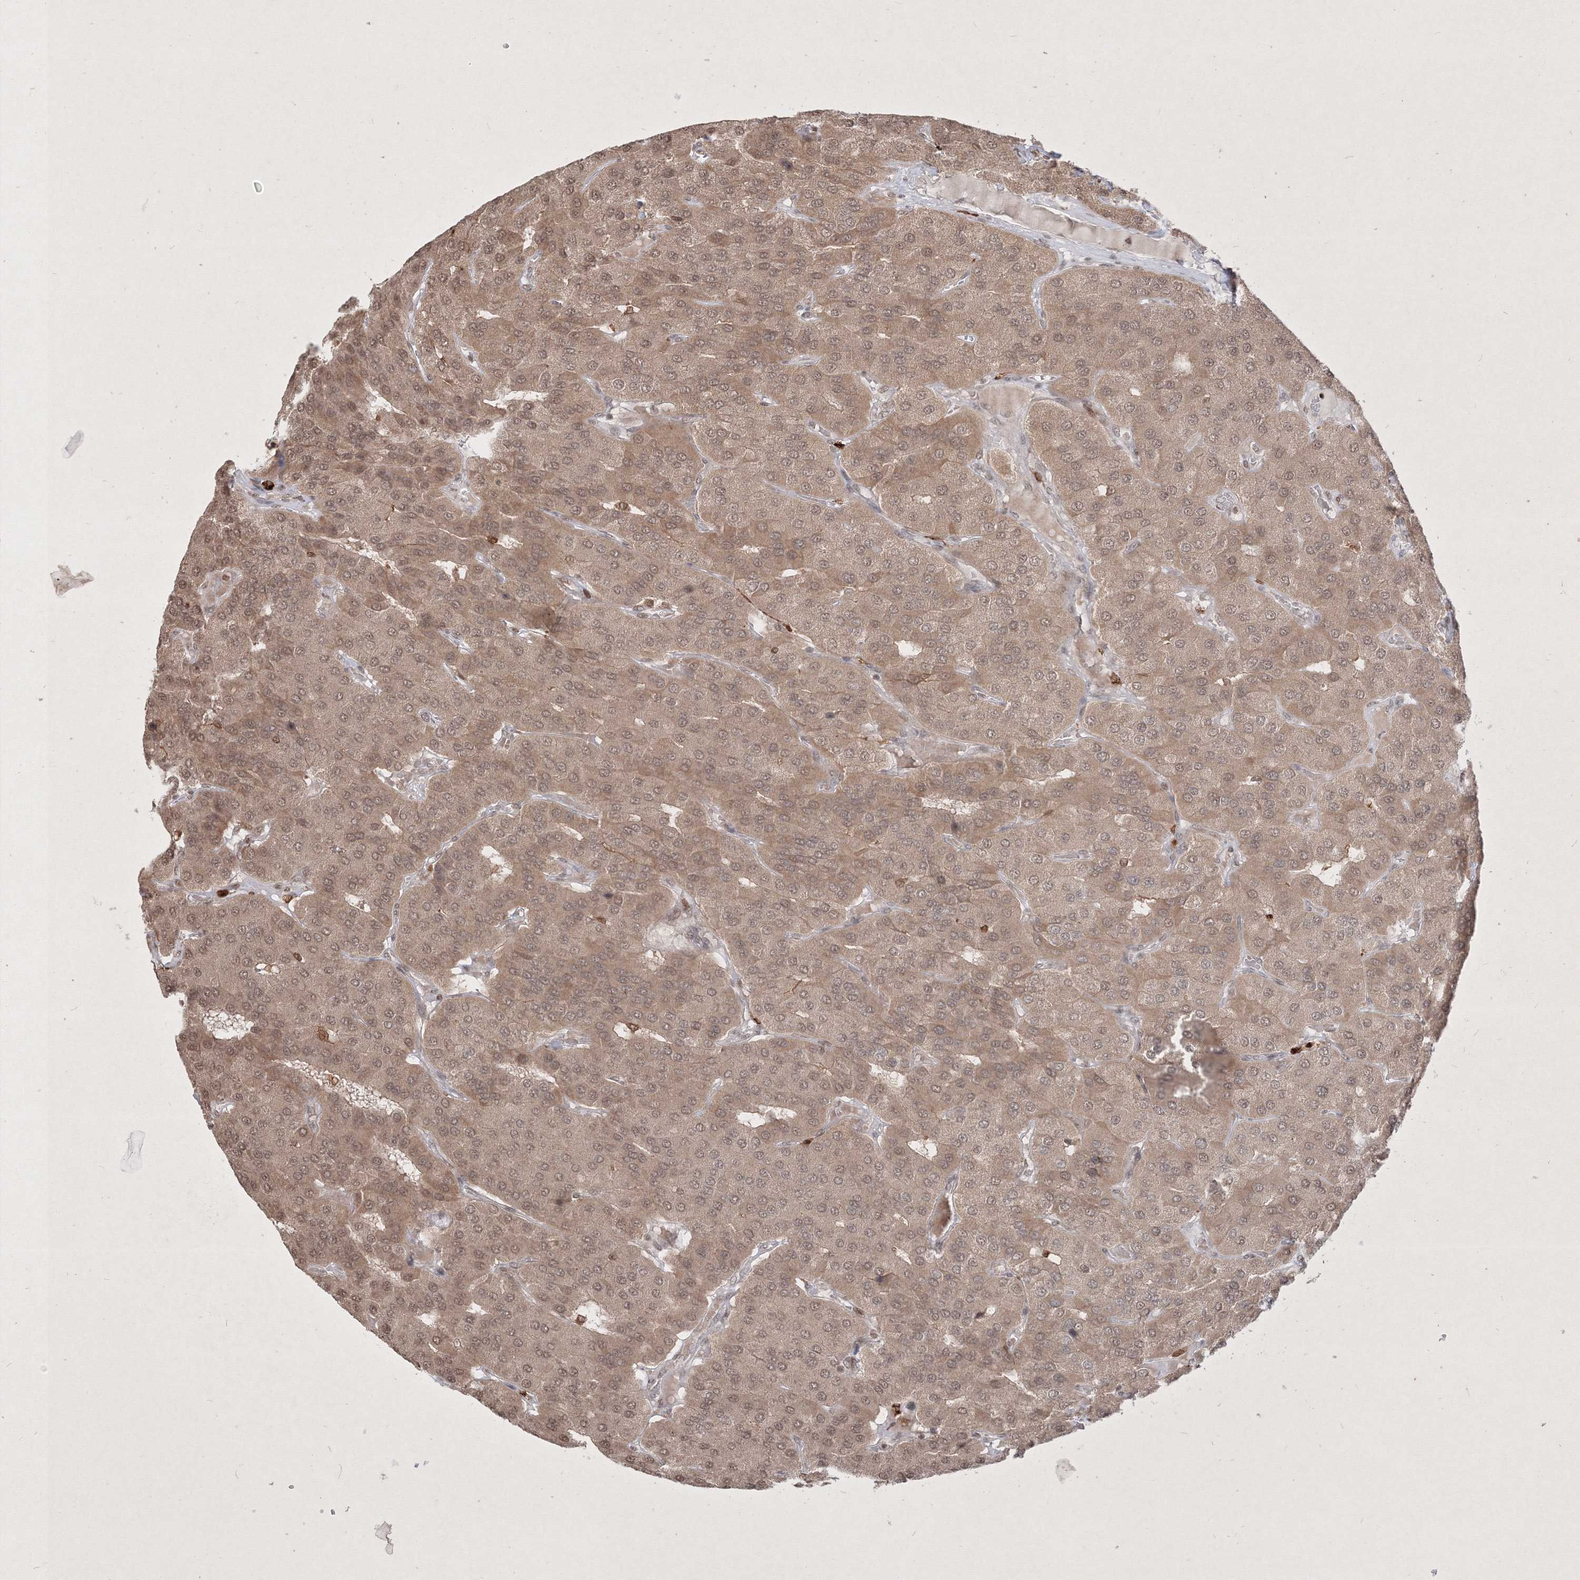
{"staining": {"intensity": "weak", "quantity": ">75%", "location": "cytoplasmic/membranous,nuclear"}, "tissue": "parathyroid gland", "cell_type": "Glandular cells", "image_type": "normal", "snomed": [{"axis": "morphology", "description": "Normal tissue, NOS"}, {"axis": "morphology", "description": "Adenoma, NOS"}, {"axis": "topography", "description": "Parathyroid gland"}], "caption": "Immunohistochemical staining of benign parathyroid gland exhibits >75% levels of weak cytoplasmic/membranous,nuclear protein expression in about >75% of glandular cells.", "gene": "TAB1", "patient": {"sex": "female", "age": 86}}